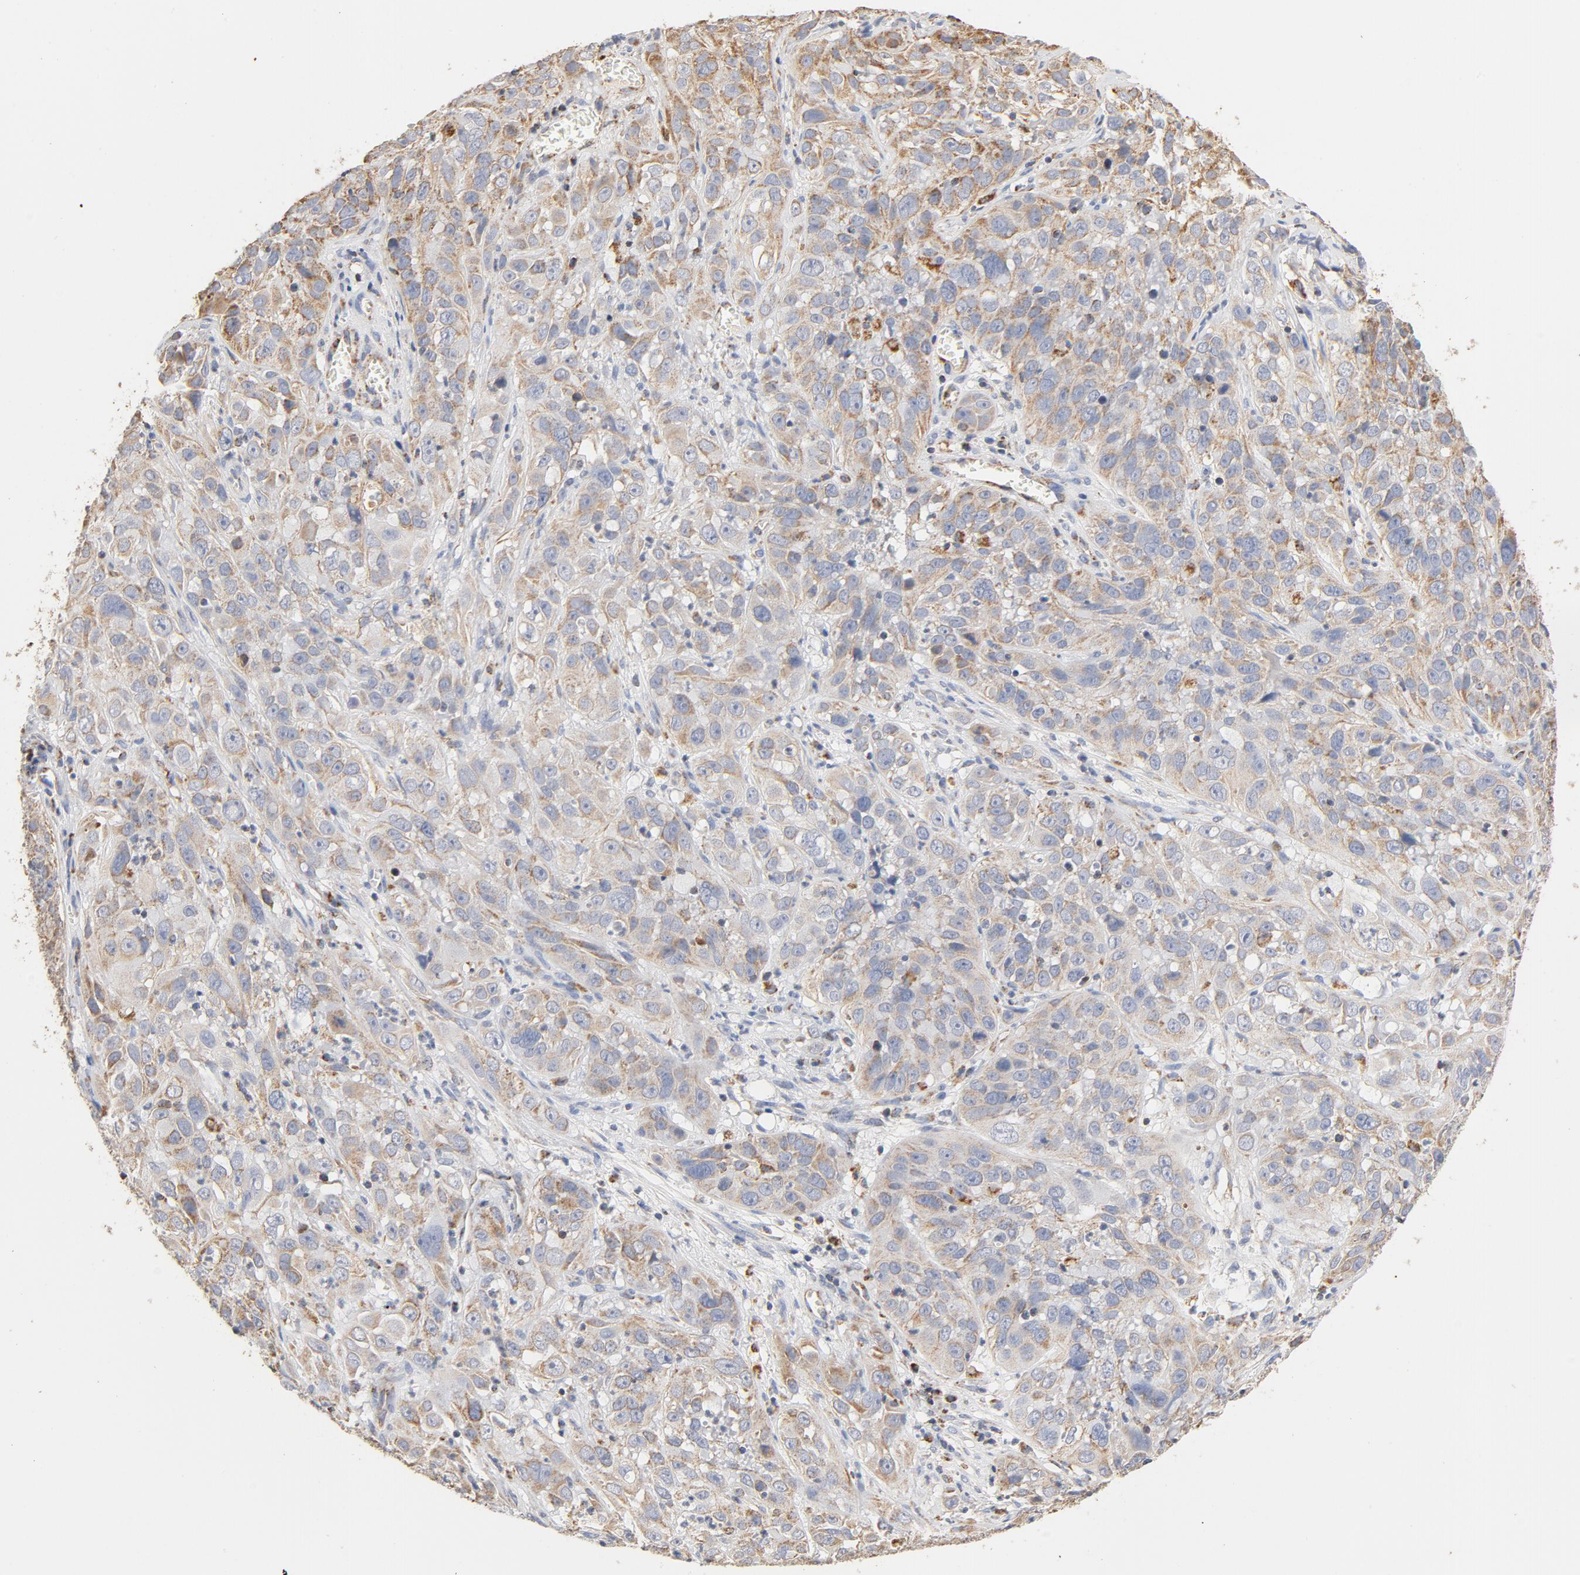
{"staining": {"intensity": "moderate", "quantity": ">75%", "location": "cytoplasmic/membranous"}, "tissue": "cervical cancer", "cell_type": "Tumor cells", "image_type": "cancer", "snomed": [{"axis": "morphology", "description": "Squamous cell carcinoma, NOS"}, {"axis": "topography", "description": "Cervix"}], "caption": "IHC (DAB) staining of human cervical squamous cell carcinoma exhibits moderate cytoplasmic/membranous protein staining in approximately >75% of tumor cells.", "gene": "COX4I1", "patient": {"sex": "female", "age": 32}}